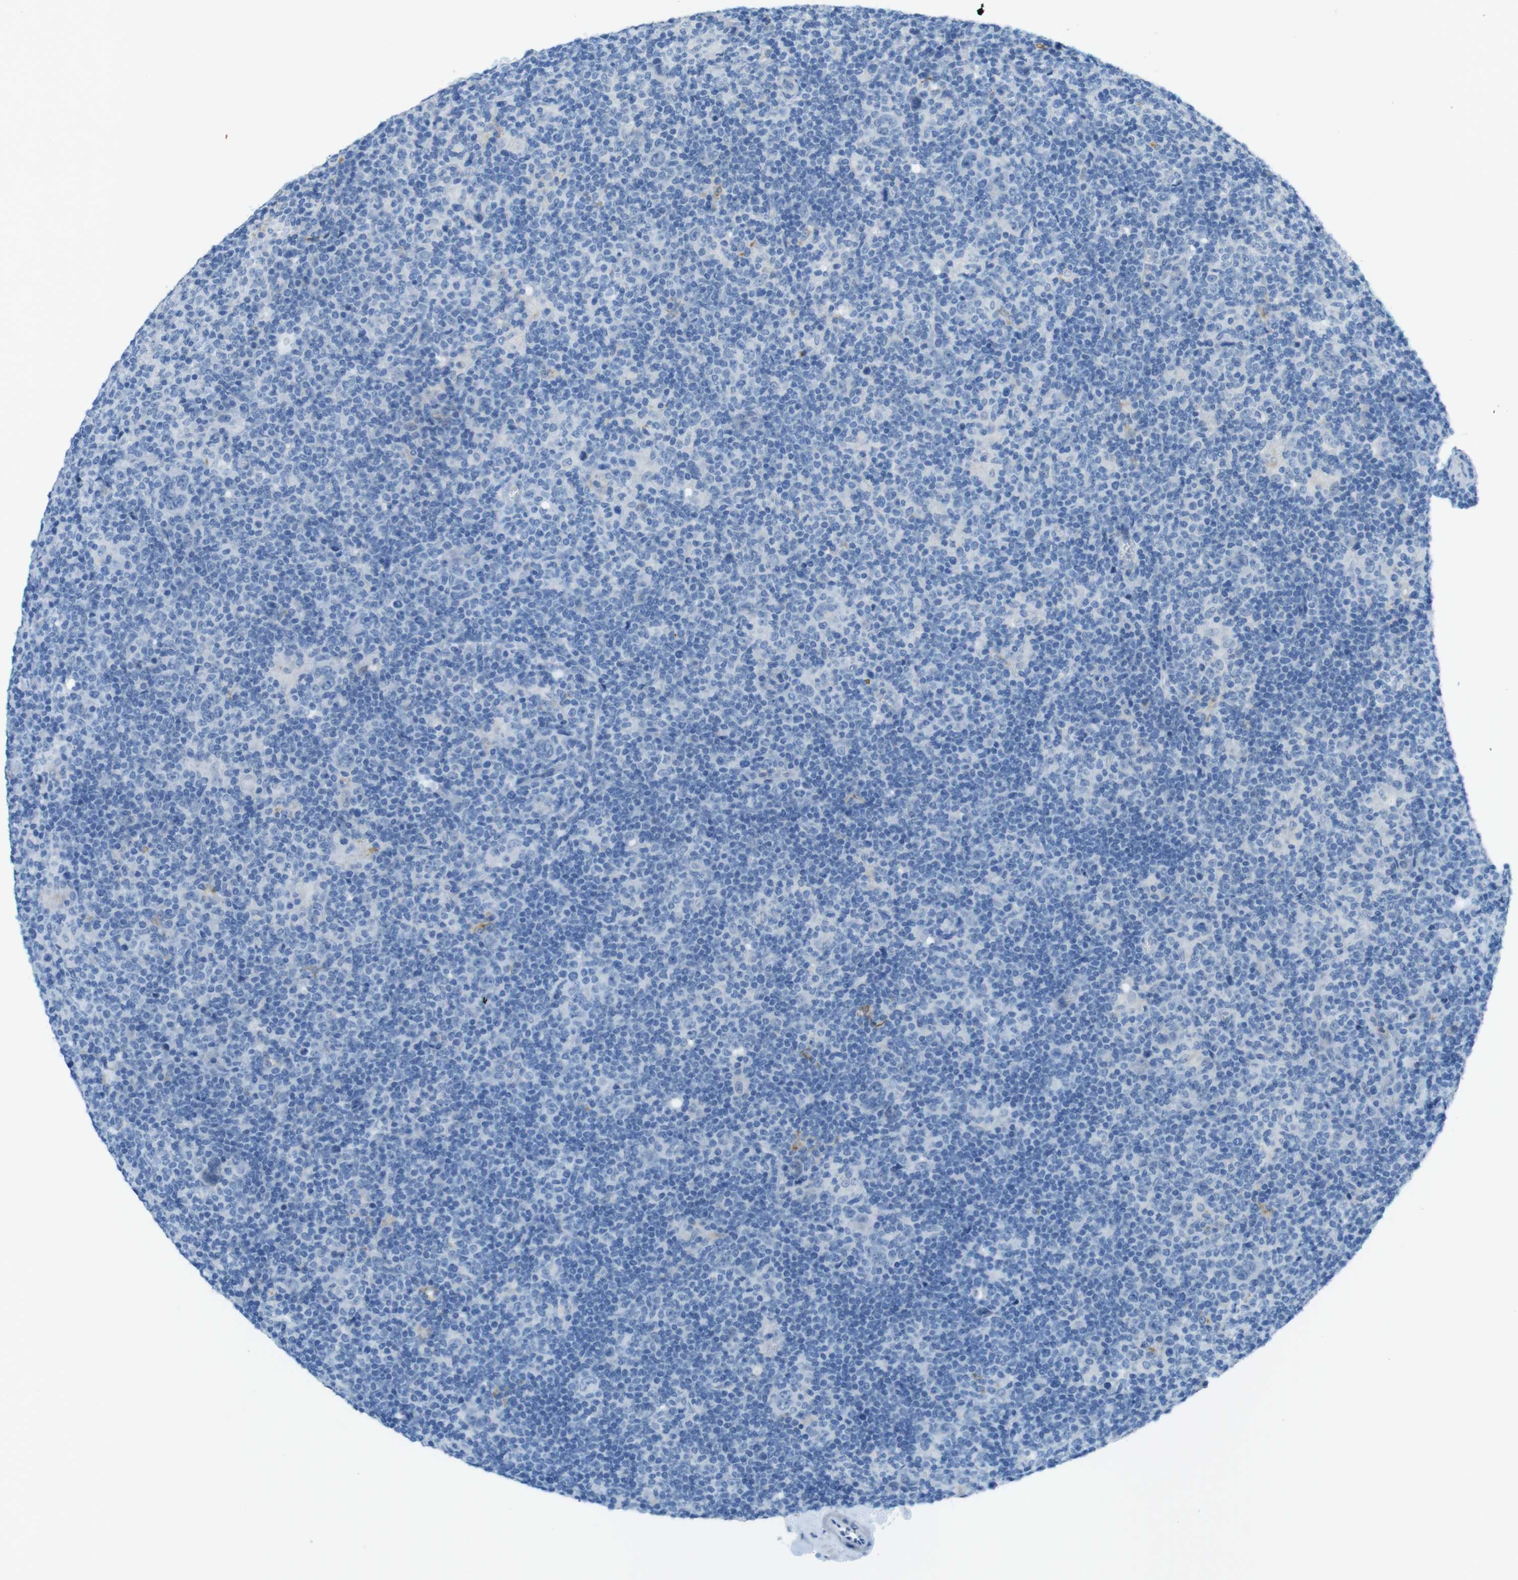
{"staining": {"intensity": "negative", "quantity": "none", "location": "none"}, "tissue": "lymphoma", "cell_type": "Tumor cells", "image_type": "cancer", "snomed": [{"axis": "morphology", "description": "Hodgkin's disease, NOS"}, {"axis": "topography", "description": "Lymph node"}], "caption": "This is a micrograph of immunohistochemistry (IHC) staining of lymphoma, which shows no staining in tumor cells.", "gene": "CD320", "patient": {"sex": "female", "age": 57}}